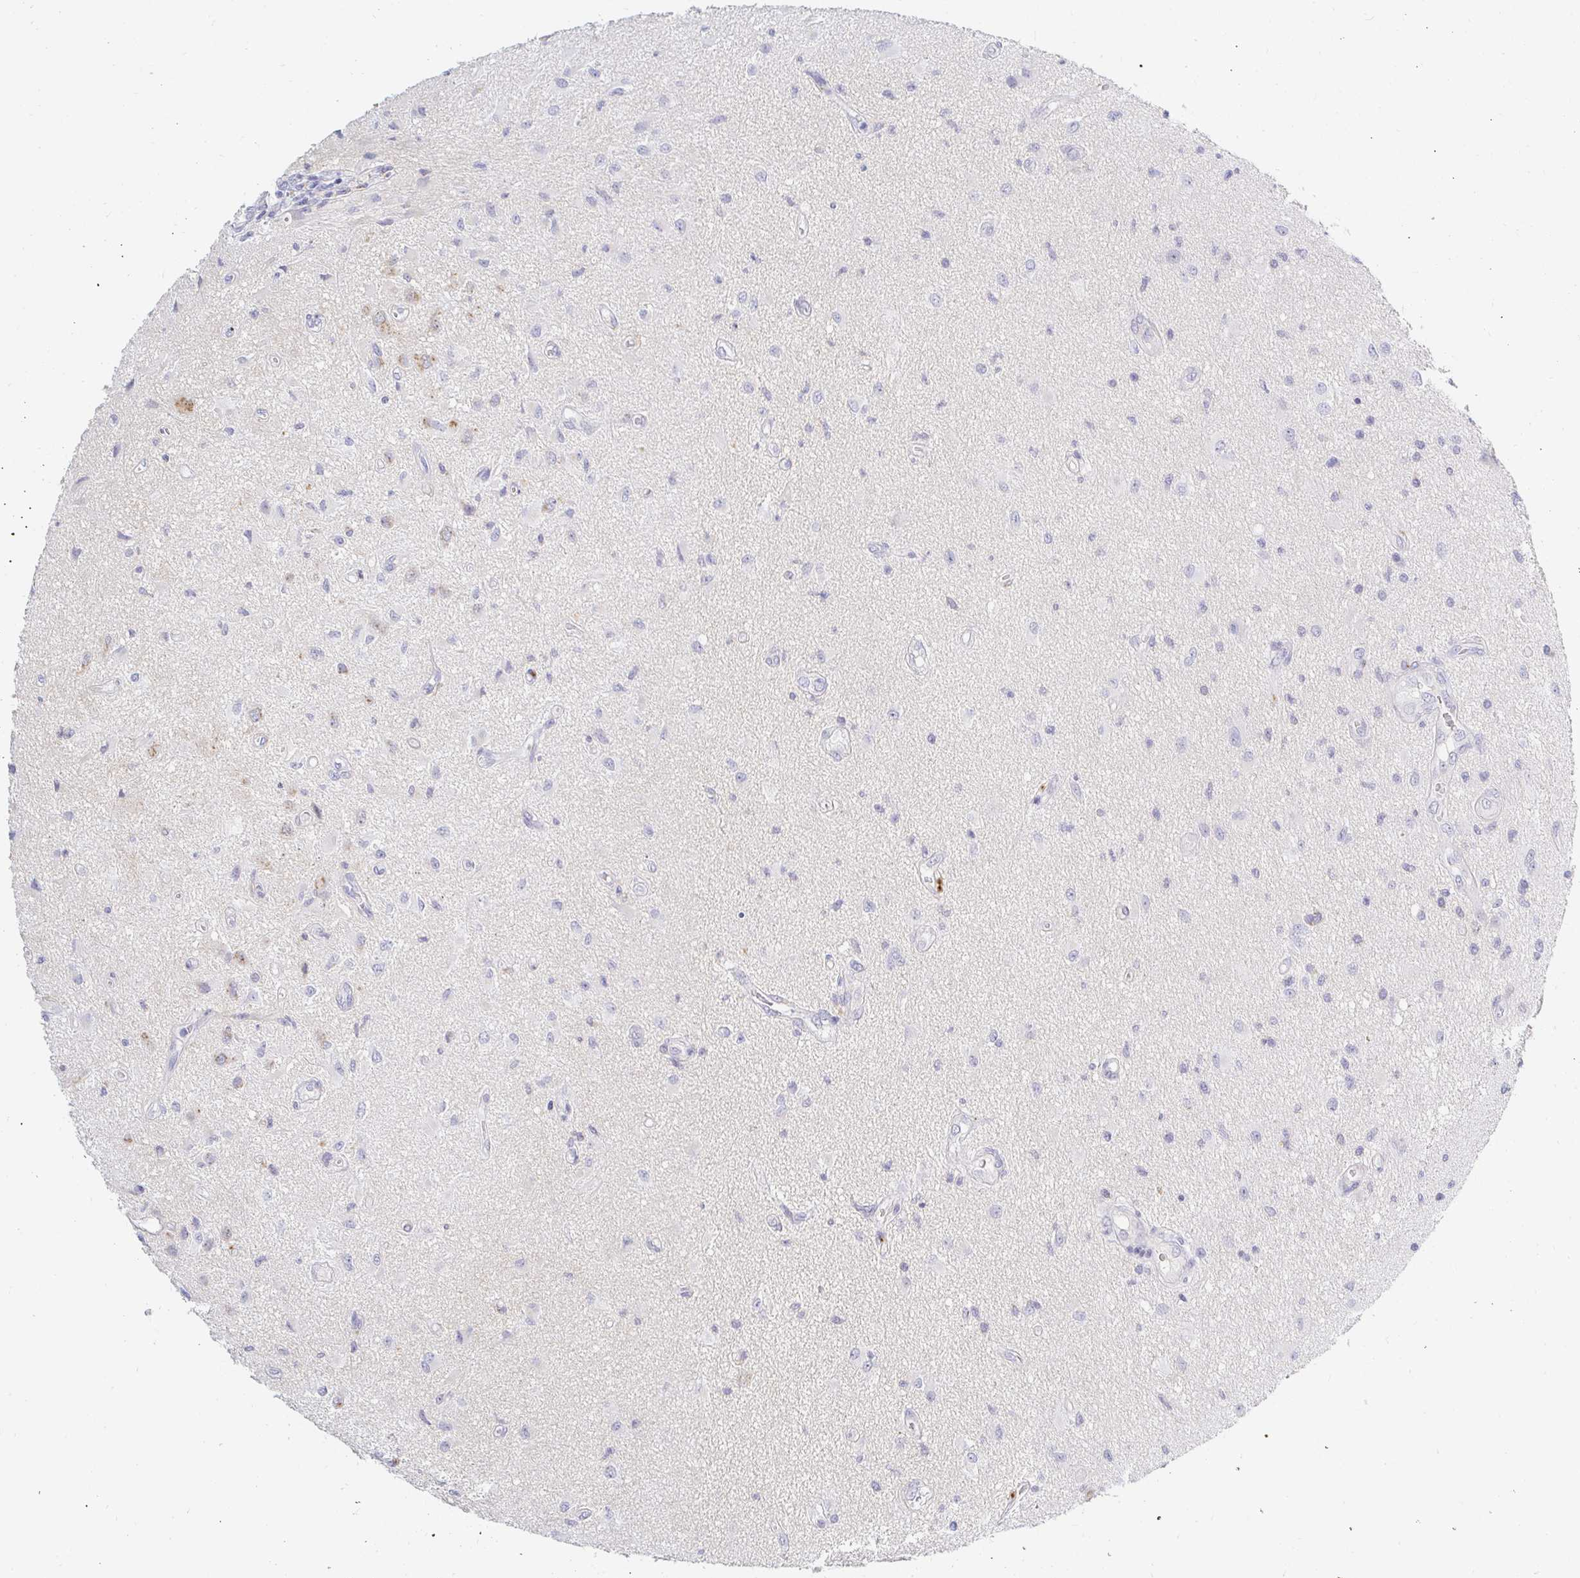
{"staining": {"intensity": "negative", "quantity": "none", "location": "none"}, "tissue": "glioma", "cell_type": "Tumor cells", "image_type": "cancer", "snomed": [{"axis": "morphology", "description": "Glioma, malignant, High grade"}, {"axis": "topography", "description": "Brain"}], "caption": "A micrograph of malignant high-grade glioma stained for a protein demonstrates no brown staining in tumor cells.", "gene": "OR51D1", "patient": {"sex": "male", "age": 67}}